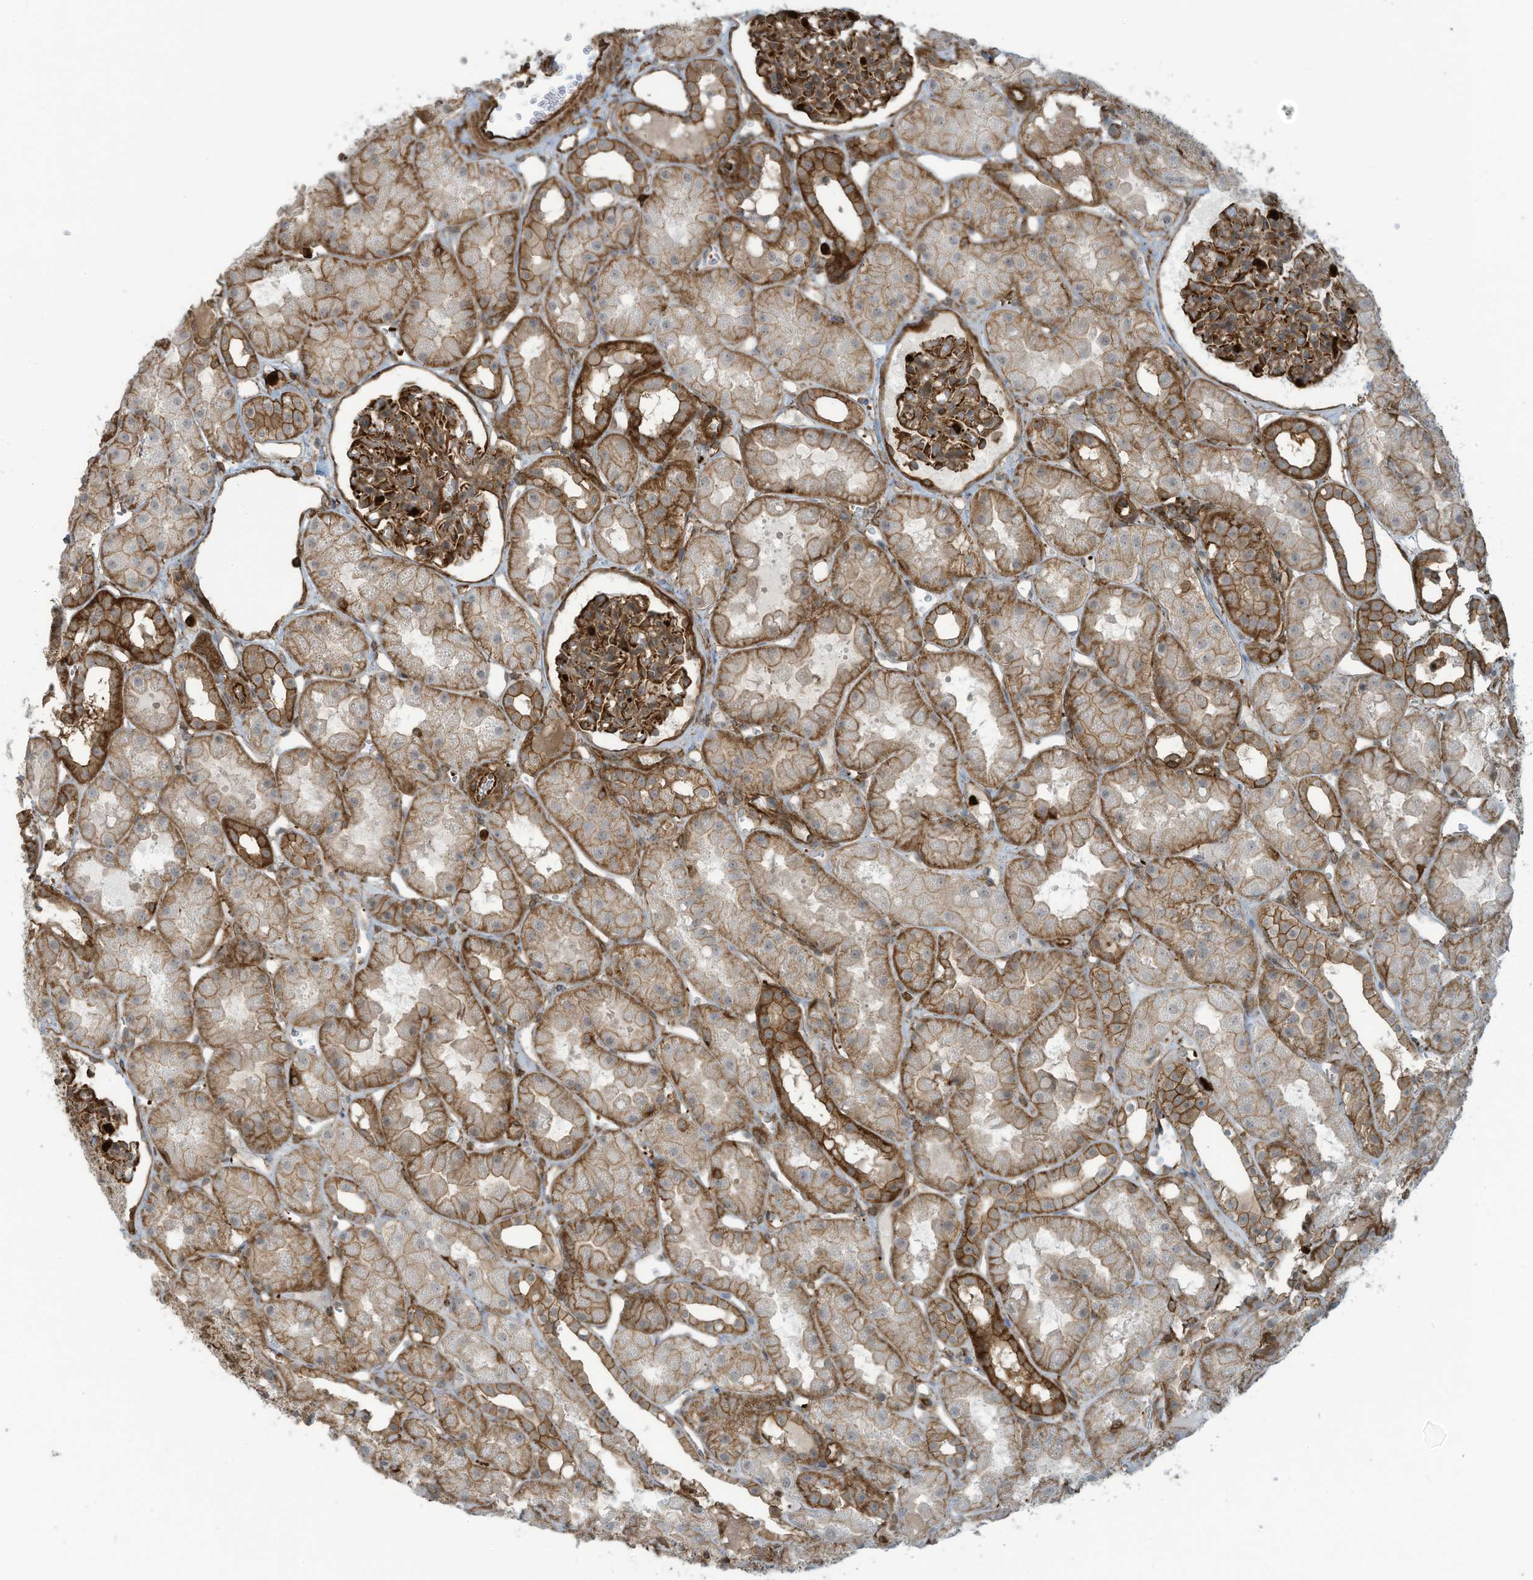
{"staining": {"intensity": "strong", "quantity": ">75%", "location": "cytoplasmic/membranous"}, "tissue": "kidney", "cell_type": "Cells in glomeruli", "image_type": "normal", "snomed": [{"axis": "morphology", "description": "Normal tissue, NOS"}, {"axis": "topography", "description": "Kidney"}], "caption": "Protein staining of normal kidney reveals strong cytoplasmic/membranous positivity in about >75% of cells in glomeruli.", "gene": "SLC9A2", "patient": {"sex": "male", "age": 16}}